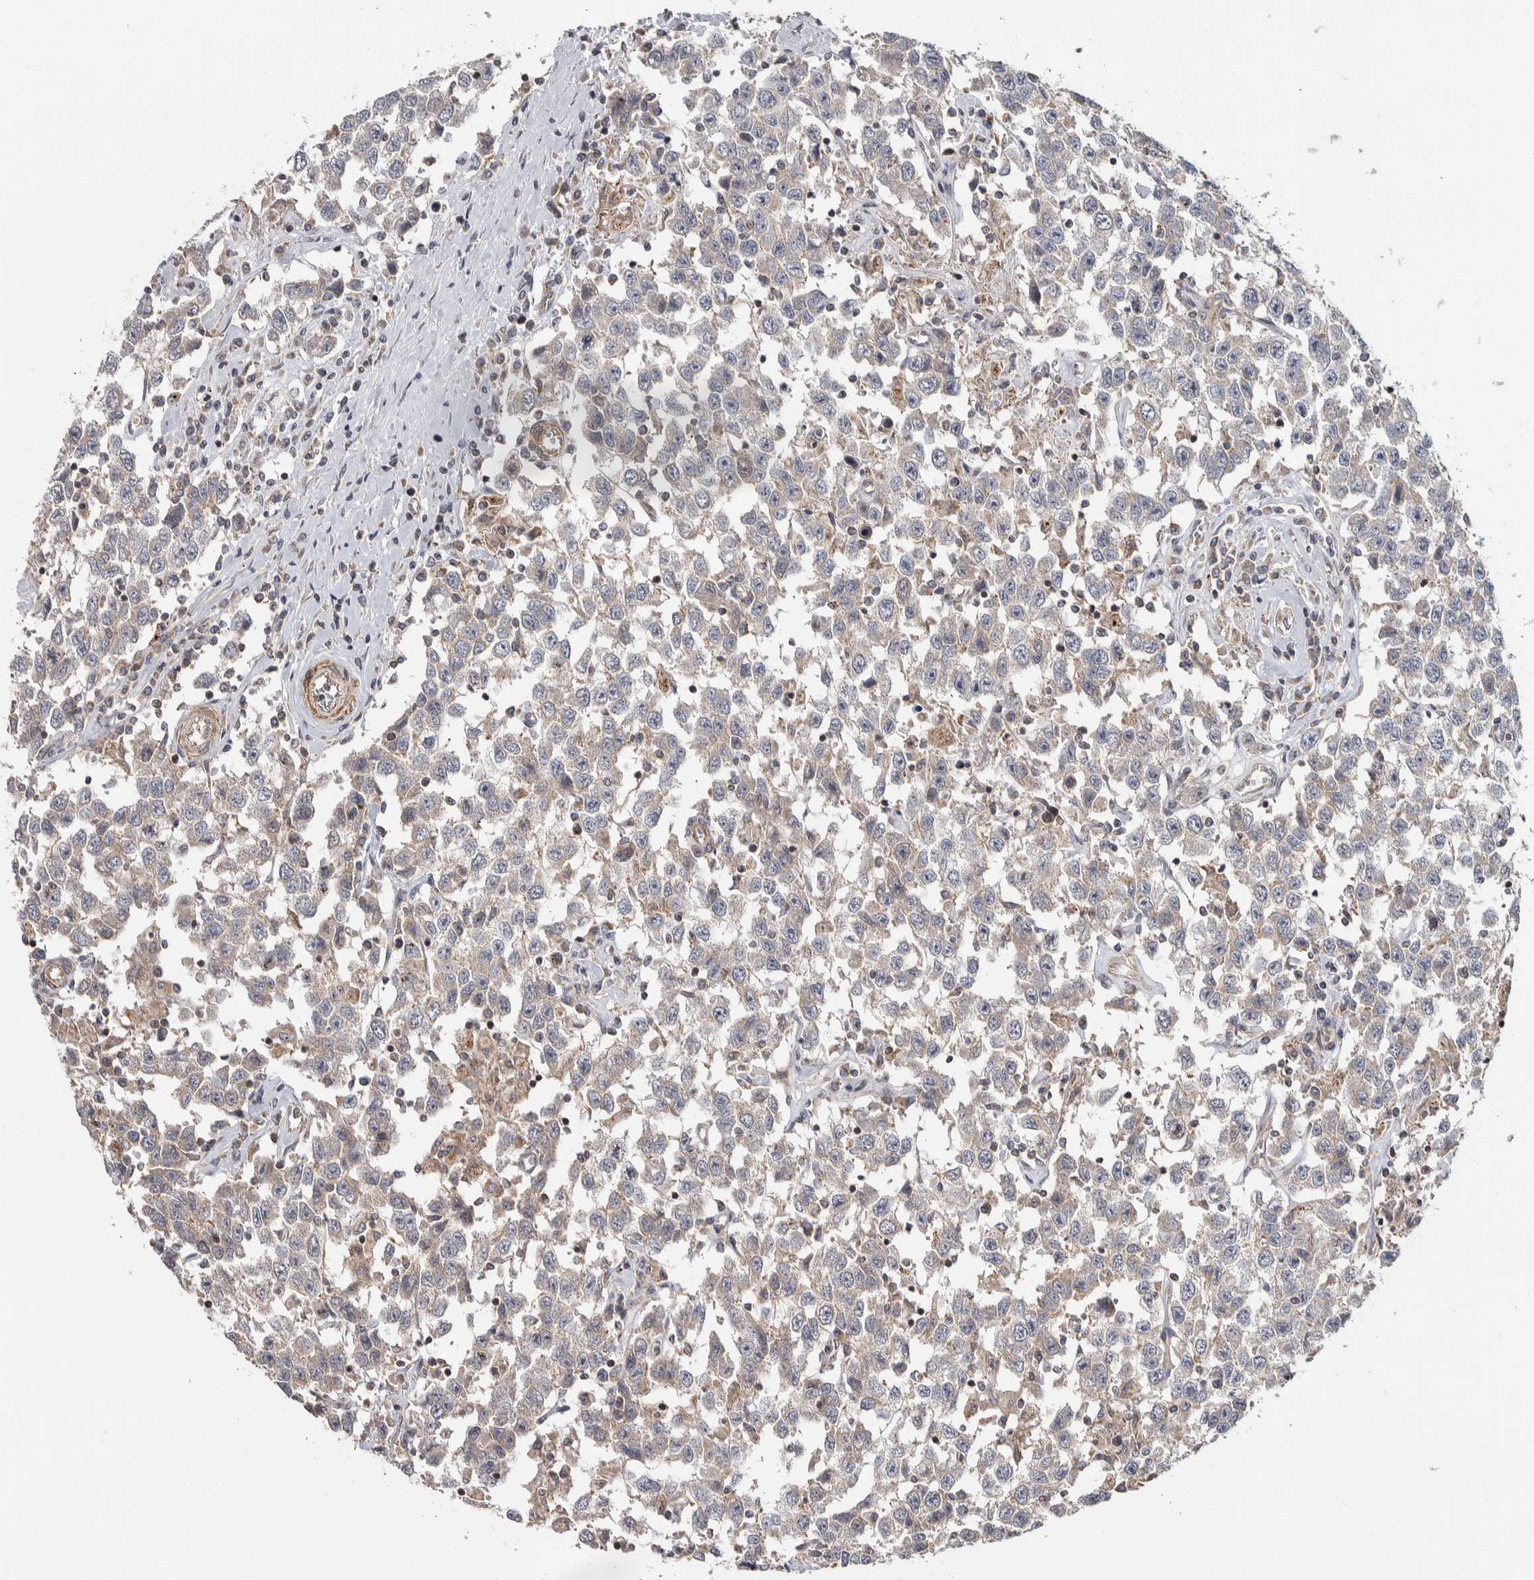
{"staining": {"intensity": "weak", "quantity": "<25%", "location": "cytoplasmic/membranous"}, "tissue": "testis cancer", "cell_type": "Tumor cells", "image_type": "cancer", "snomed": [{"axis": "morphology", "description": "Seminoma, NOS"}, {"axis": "topography", "description": "Testis"}], "caption": "A micrograph of human seminoma (testis) is negative for staining in tumor cells.", "gene": "CHMP4C", "patient": {"sex": "male", "age": 41}}